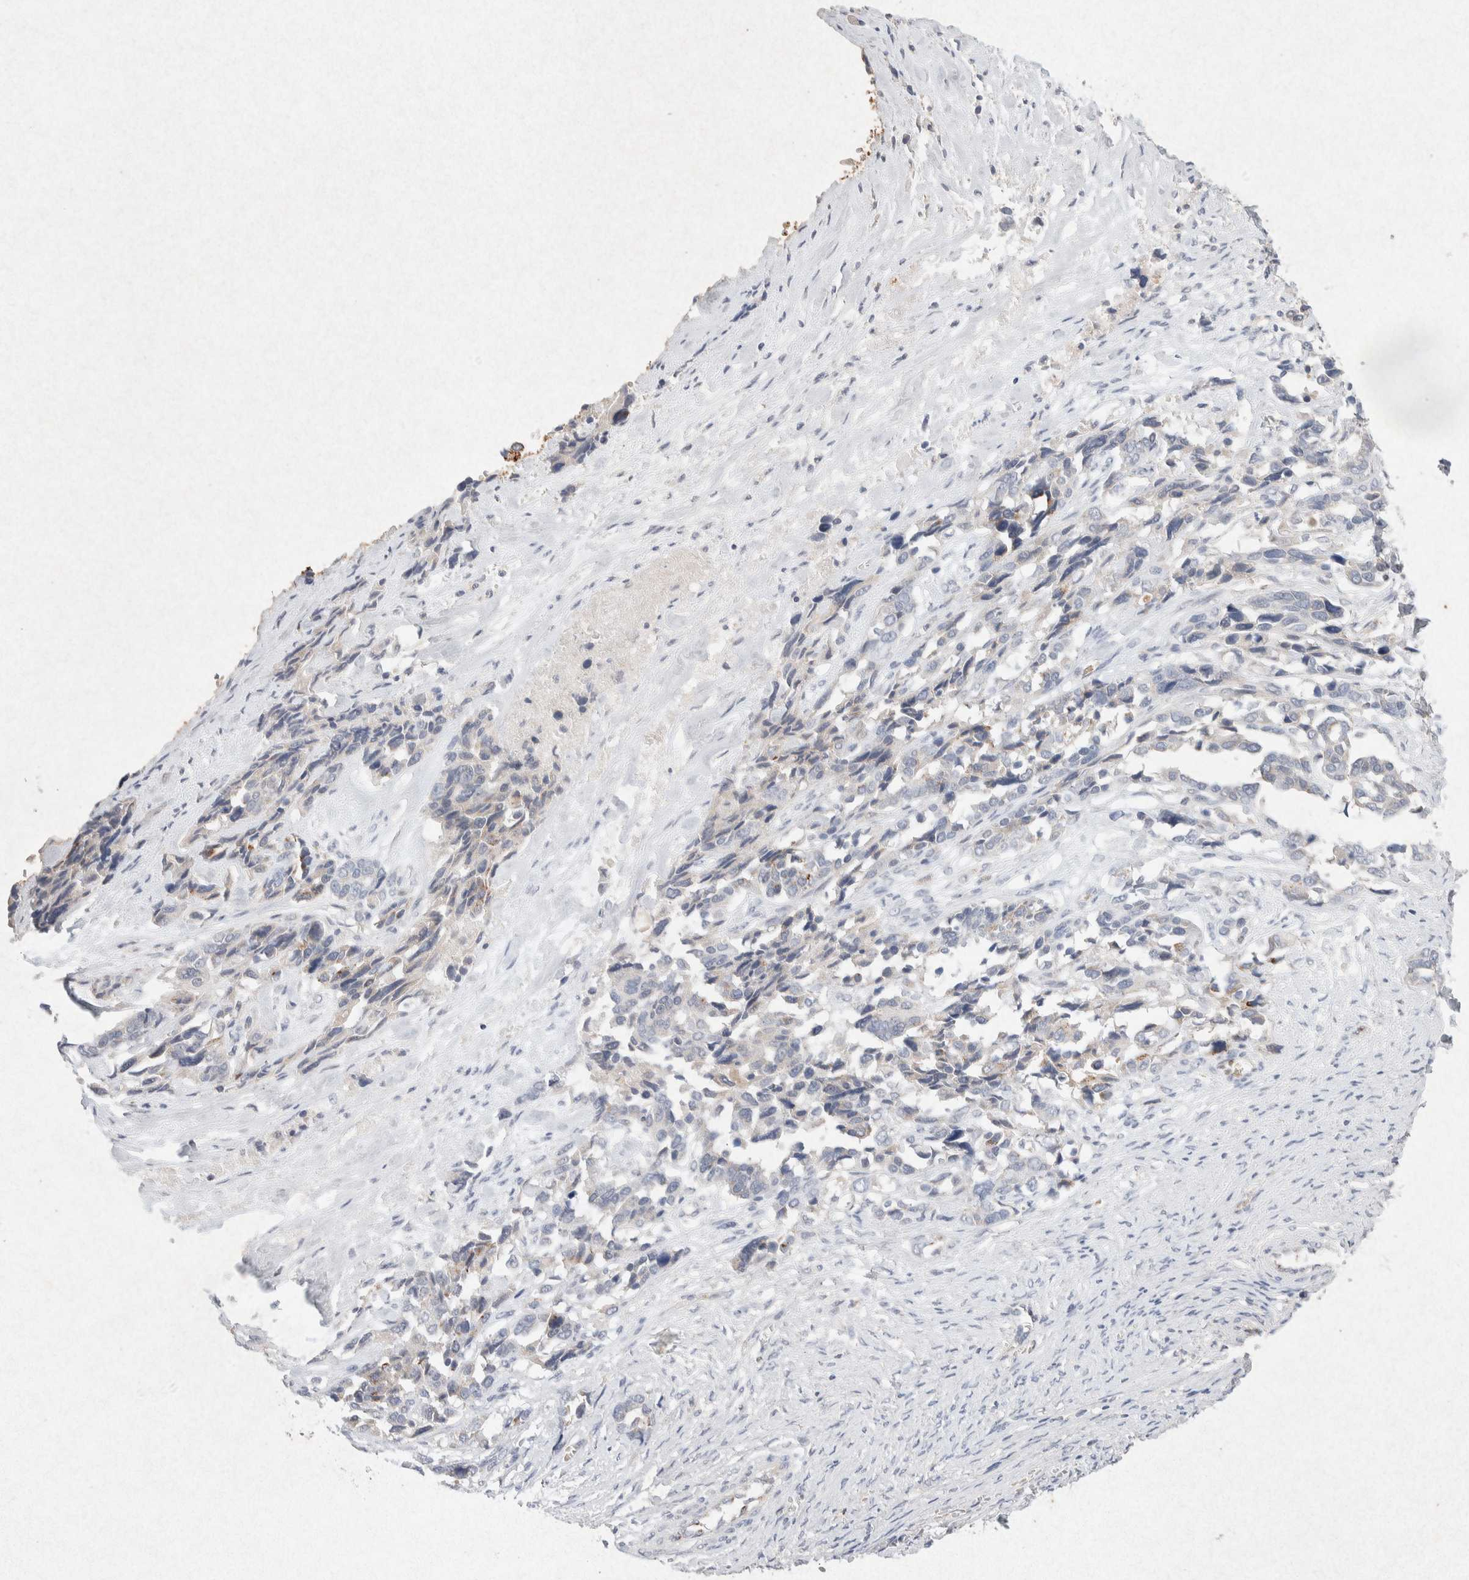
{"staining": {"intensity": "weak", "quantity": "<25%", "location": "cytoplasmic/membranous"}, "tissue": "ovarian cancer", "cell_type": "Tumor cells", "image_type": "cancer", "snomed": [{"axis": "morphology", "description": "Cystadenocarcinoma, serous, NOS"}, {"axis": "topography", "description": "Ovary"}], "caption": "IHC micrograph of ovarian serous cystadenocarcinoma stained for a protein (brown), which exhibits no positivity in tumor cells.", "gene": "GNAI1", "patient": {"sex": "female", "age": 44}}